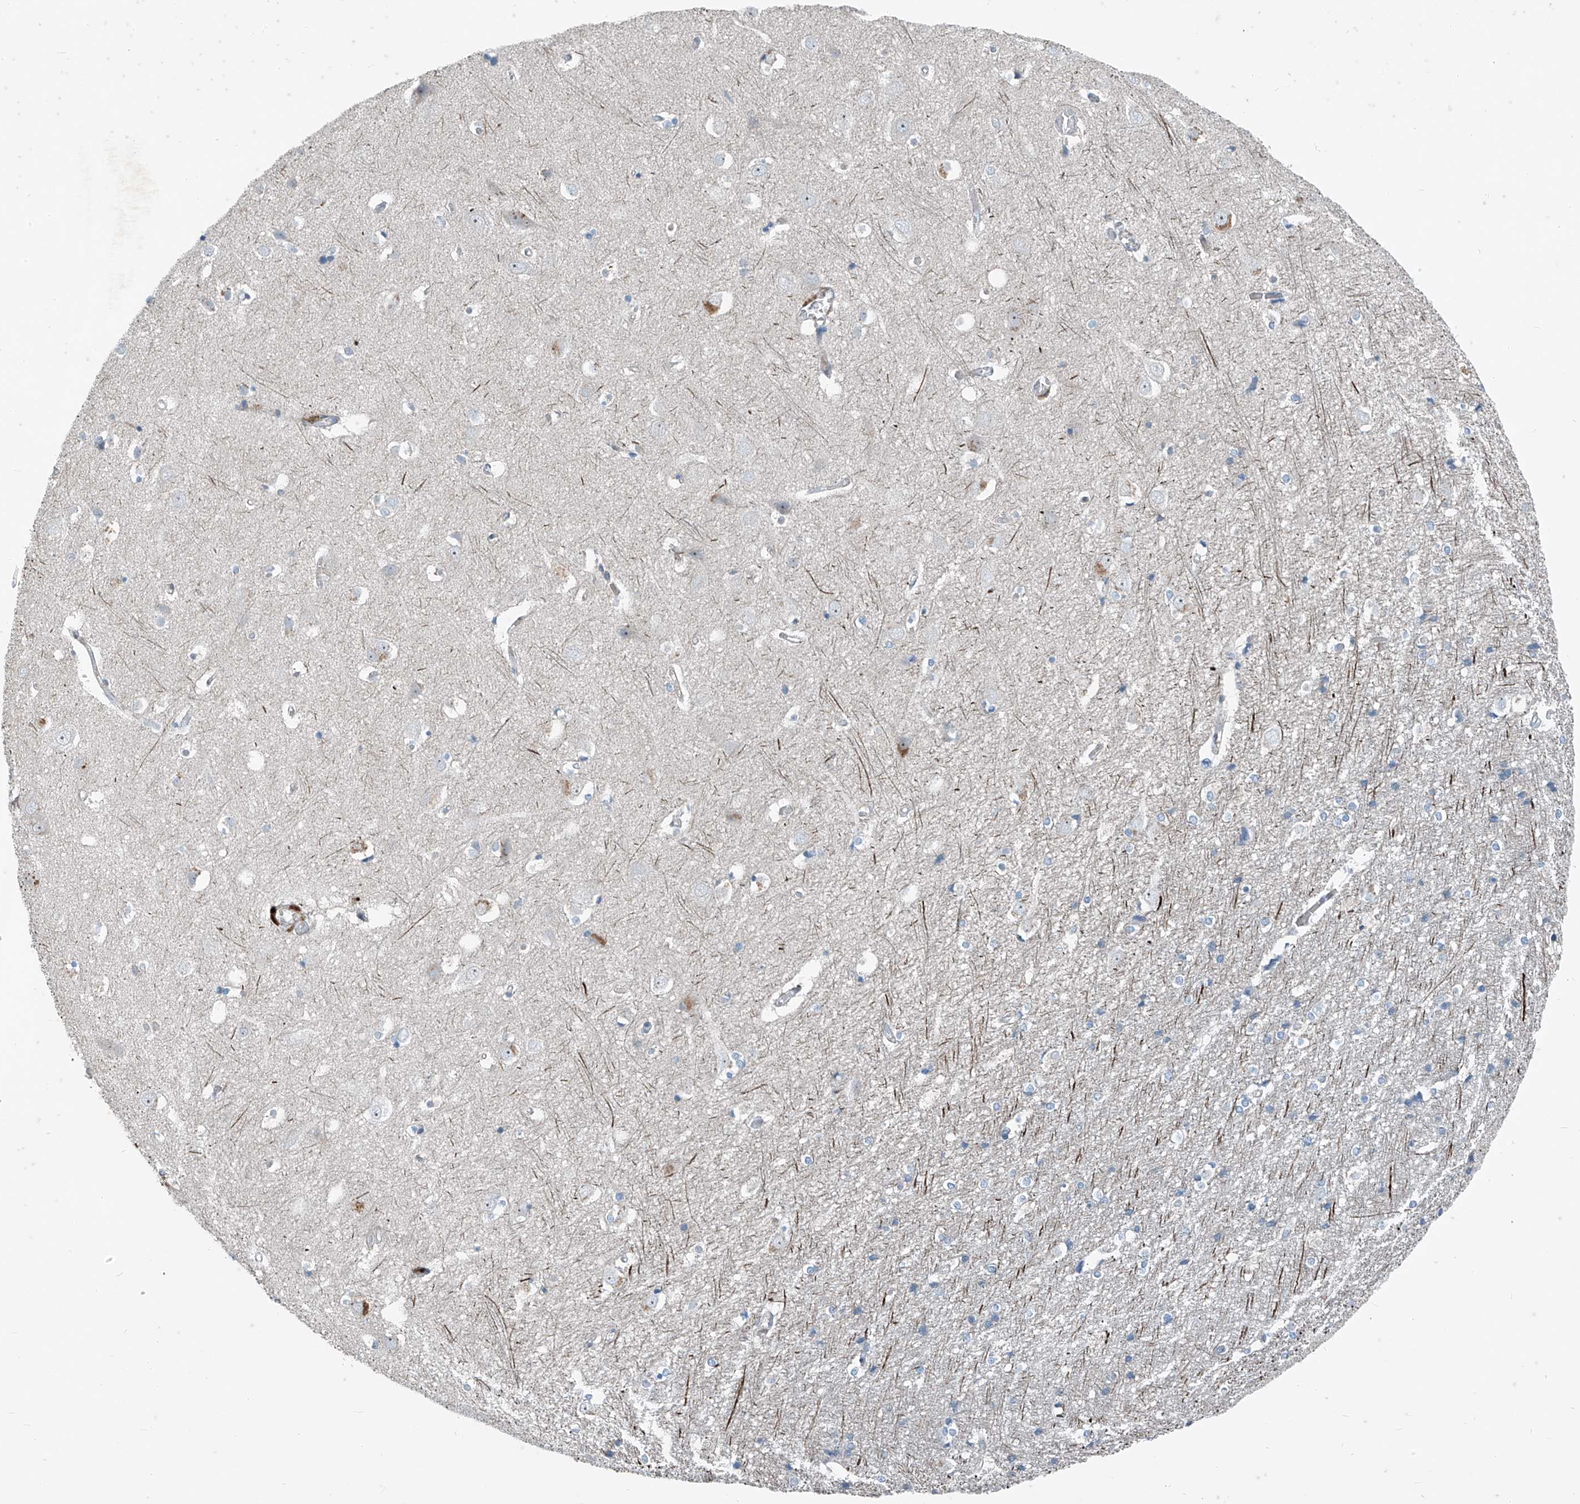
{"staining": {"intensity": "weak", "quantity": "<25%", "location": "cytoplasmic/membranous"}, "tissue": "cerebral cortex", "cell_type": "Endothelial cells", "image_type": "normal", "snomed": [{"axis": "morphology", "description": "Normal tissue, NOS"}, {"axis": "topography", "description": "Cerebral cortex"}], "caption": "IHC of benign cerebral cortex reveals no positivity in endothelial cells.", "gene": "PPCS", "patient": {"sex": "male", "age": 54}}